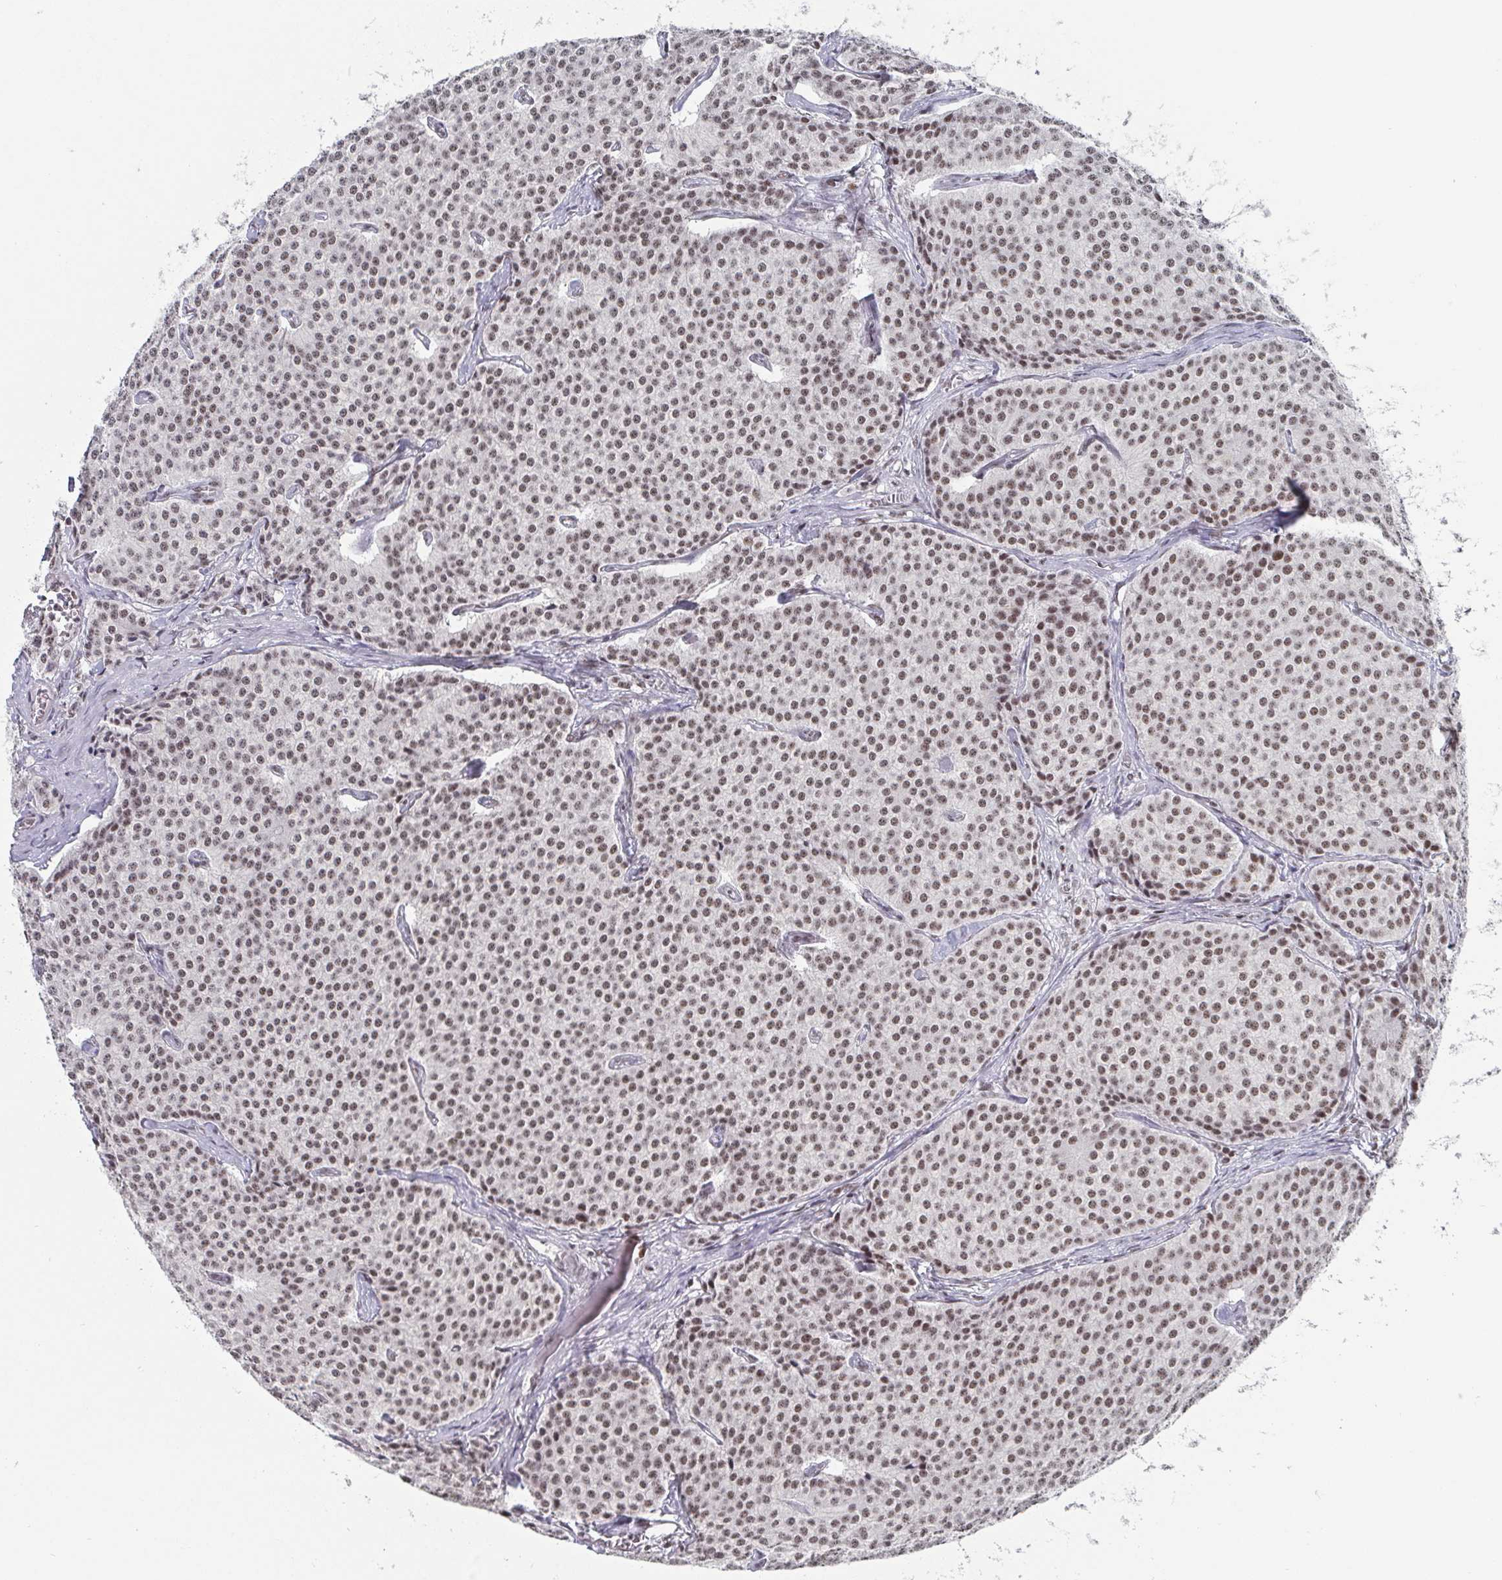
{"staining": {"intensity": "weak", "quantity": ">75%", "location": "nuclear"}, "tissue": "carcinoid", "cell_type": "Tumor cells", "image_type": "cancer", "snomed": [{"axis": "morphology", "description": "Carcinoid, malignant, NOS"}, {"axis": "topography", "description": "Small intestine"}], "caption": "Protein staining demonstrates weak nuclear staining in approximately >75% of tumor cells in malignant carcinoid.", "gene": "CTCF", "patient": {"sex": "female", "age": 64}}